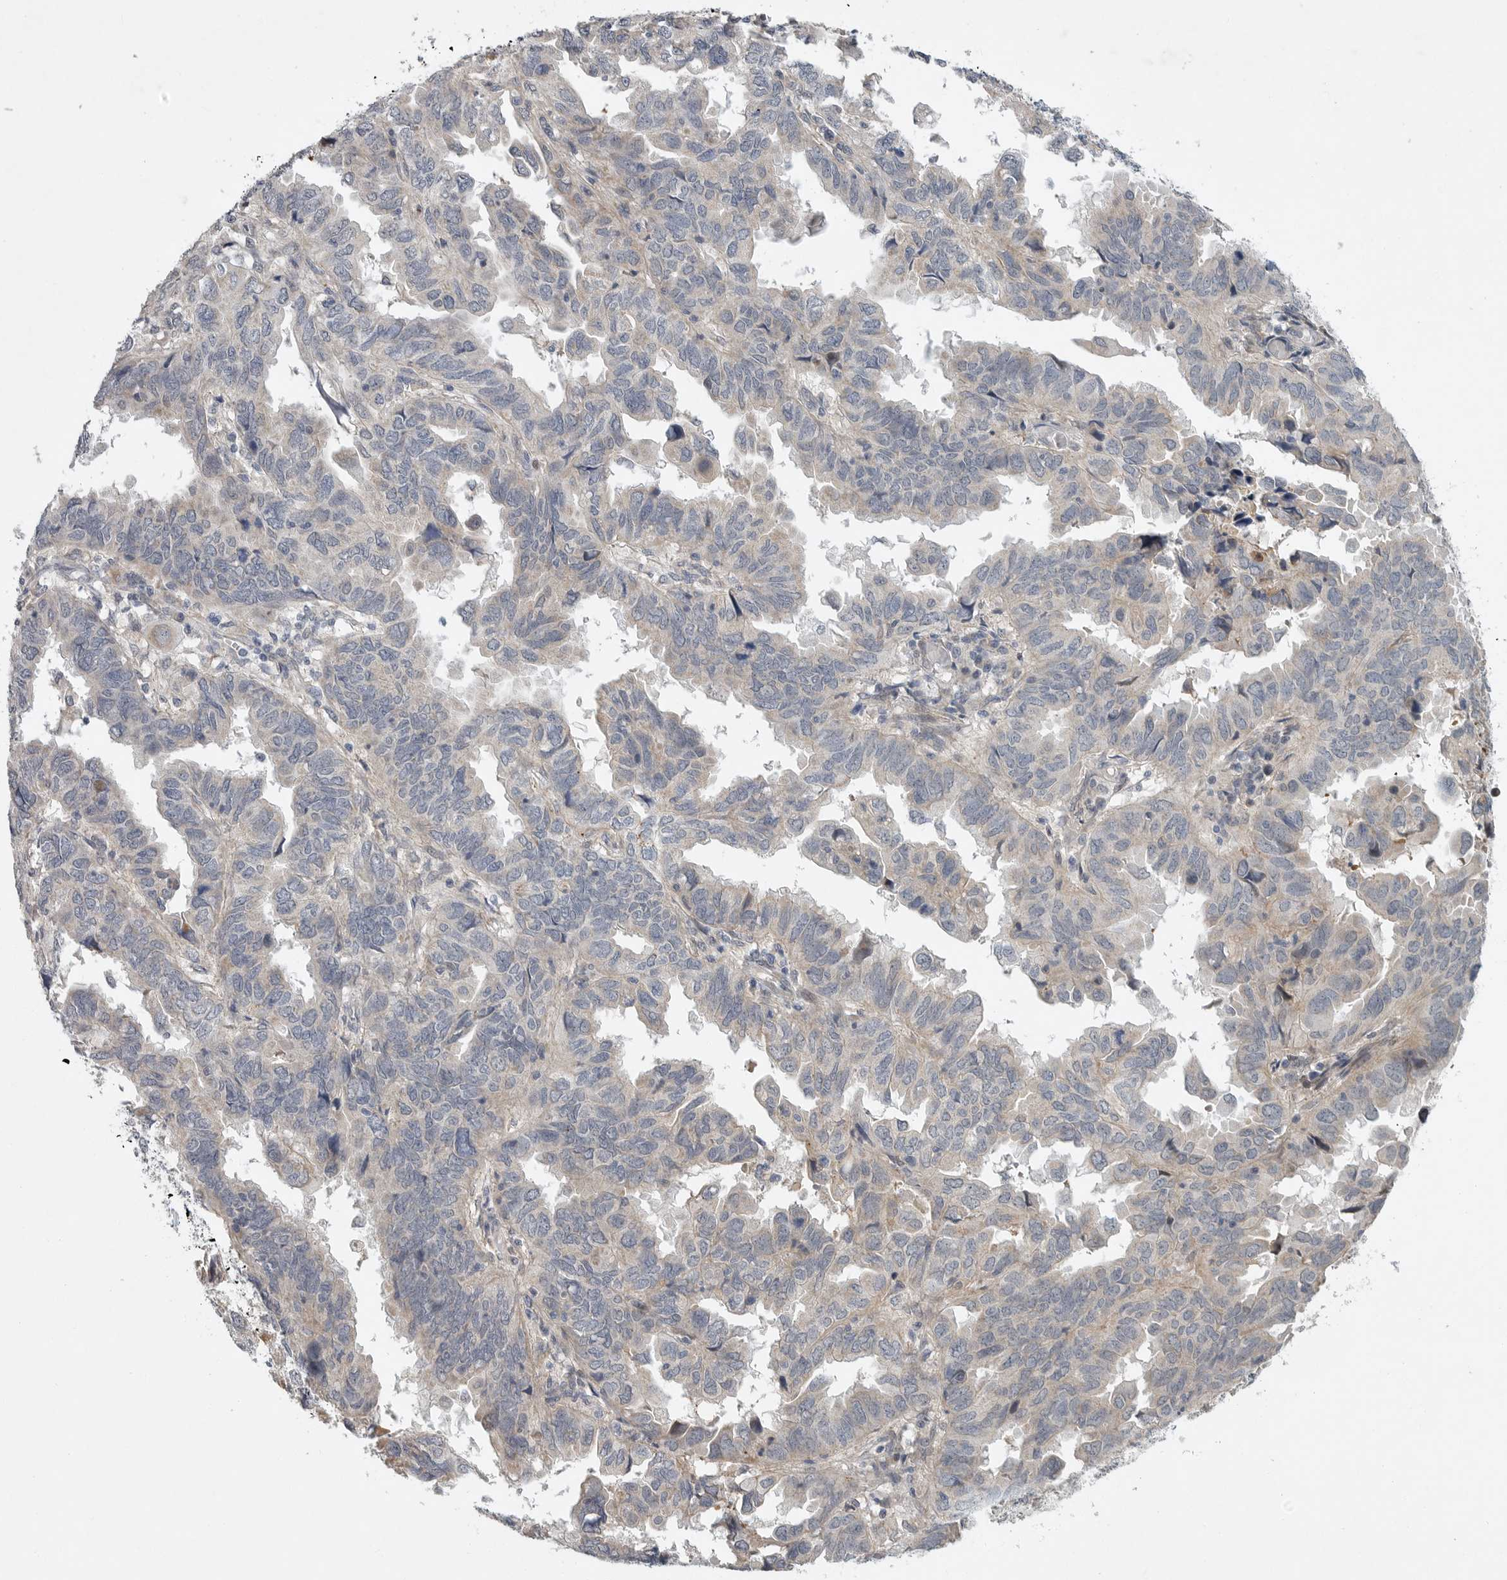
{"staining": {"intensity": "negative", "quantity": "none", "location": "none"}, "tissue": "endometrial cancer", "cell_type": "Tumor cells", "image_type": "cancer", "snomed": [{"axis": "morphology", "description": "Adenocarcinoma, NOS"}, {"axis": "topography", "description": "Uterus"}], "caption": "Histopathology image shows no protein staining in tumor cells of endometrial cancer tissue. (Stains: DAB IHC with hematoxylin counter stain, Microscopy: brightfield microscopy at high magnification).", "gene": "FBXO43", "patient": {"sex": "female", "age": 77}}